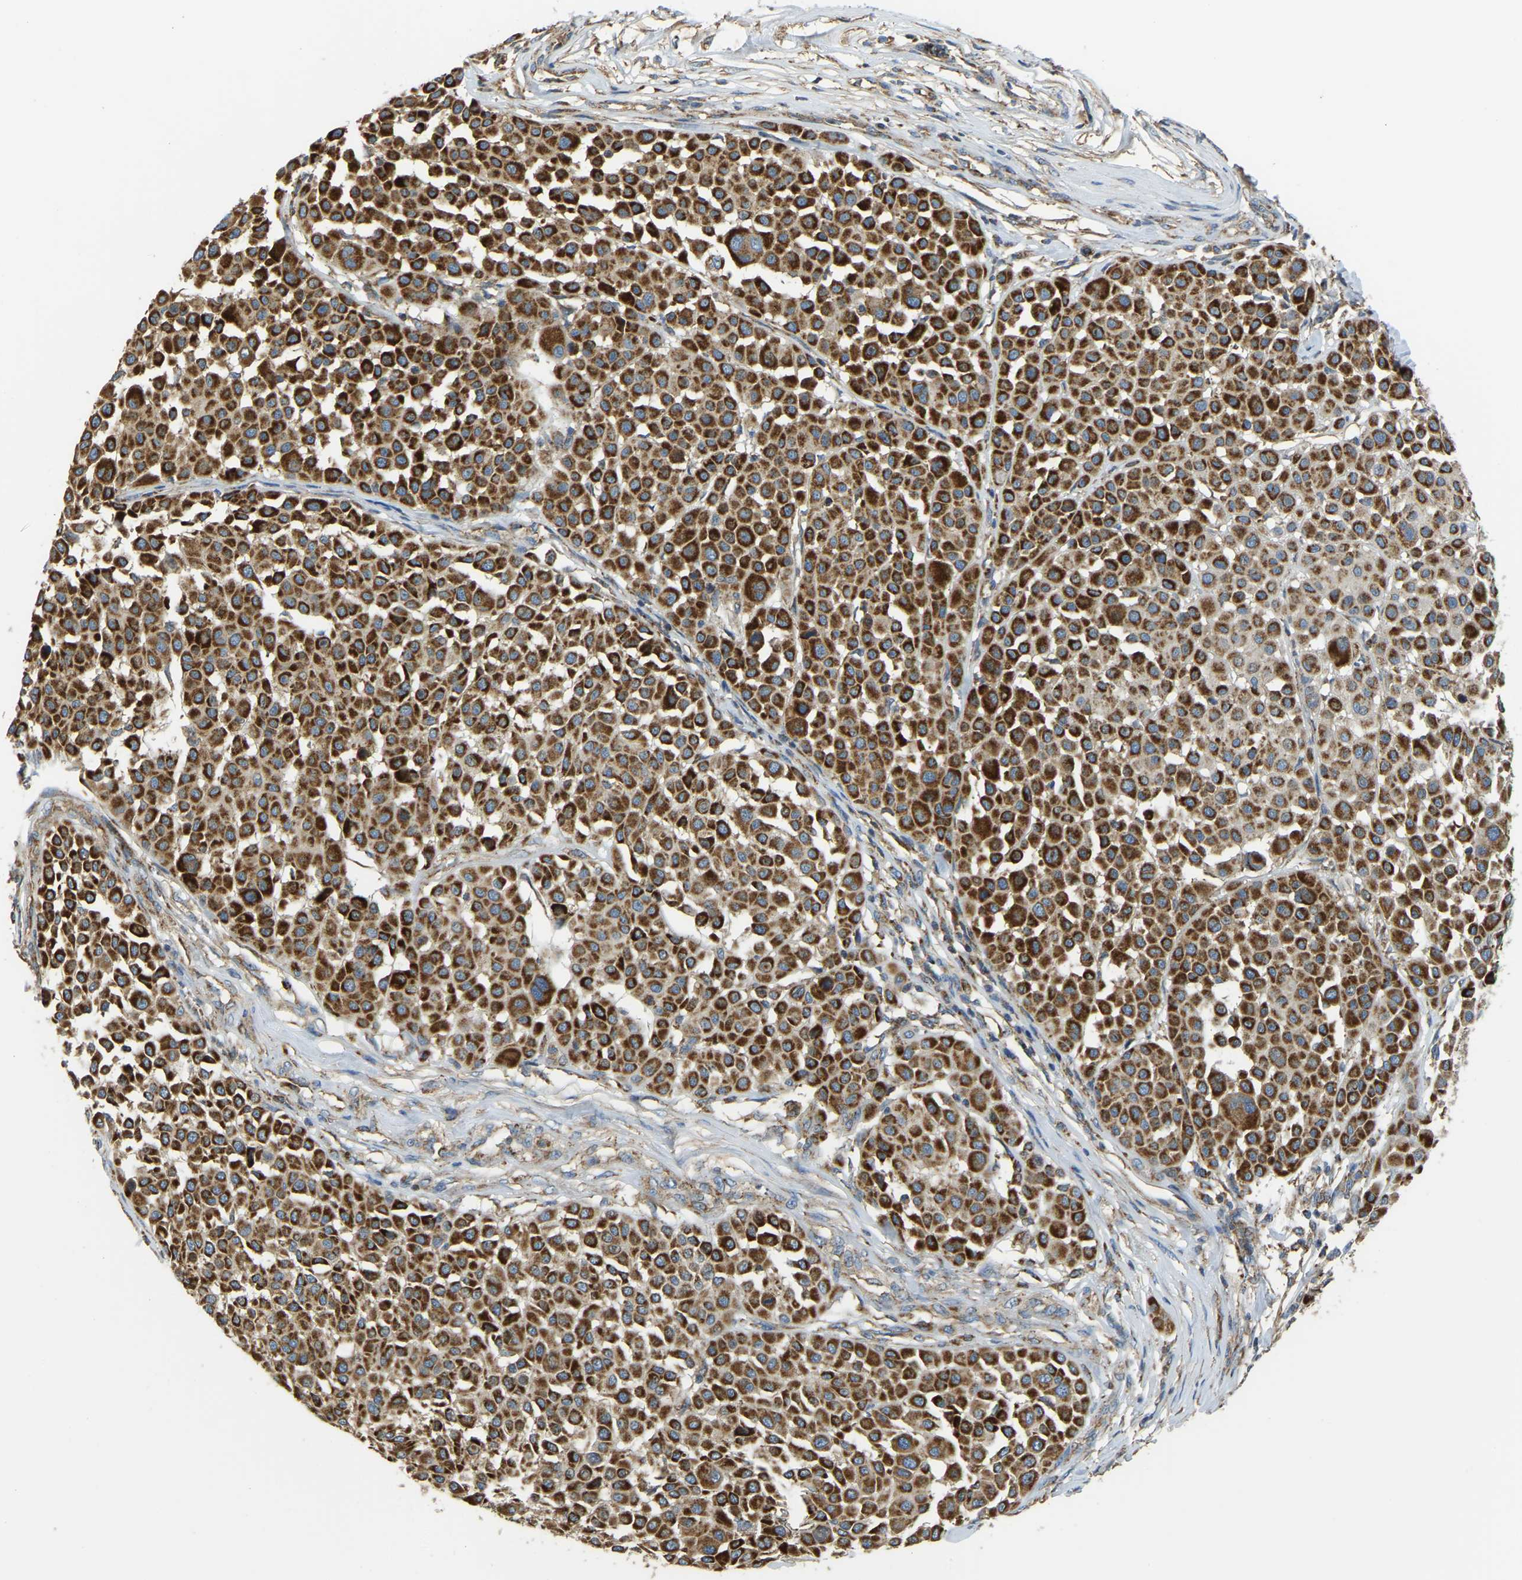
{"staining": {"intensity": "strong", "quantity": ">75%", "location": "cytoplasmic/membranous"}, "tissue": "melanoma", "cell_type": "Tumor cells", "image_type": "cancer", "snomed": [{"axis": "morphology", "description": "Malignant melanoma, Metastatic site"}, {"axis": "topography", "description": "Soft tissue"}], "caption": "IHC (DAB (3,3'-diaminobenzidine)) staining of malignant melanoma (metastatic site) displays strong cytoplasmic/membranous protein staining in approximately >75% of tumor cells.", "gene": "PSMD7", "patient": {"sex": "male", "age": 41}}